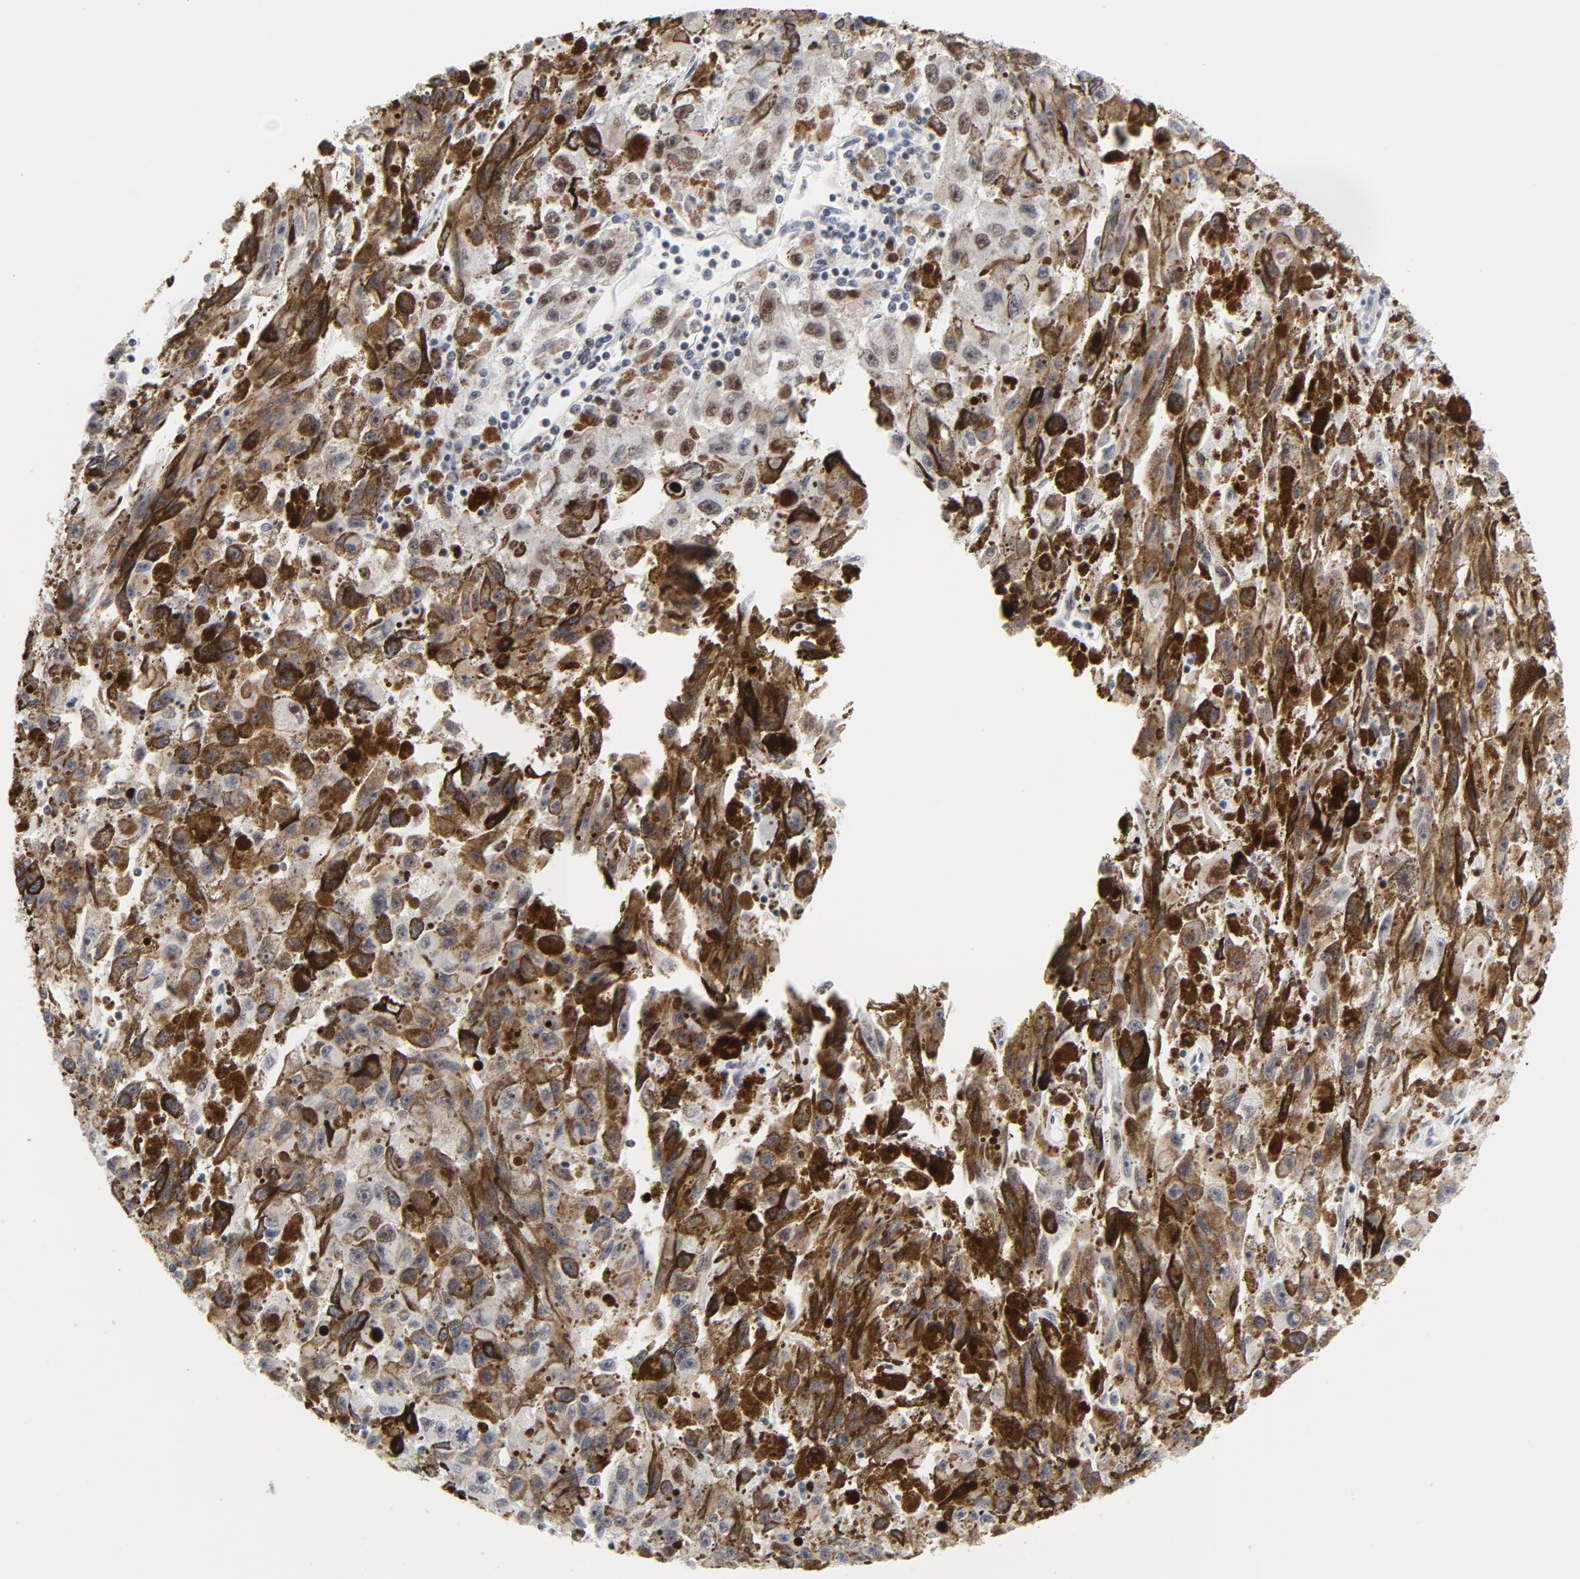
{"staining": {"intensity": "moderate", "quantity": "25%-75%", "location": "nuclear"}, "tissue": "melanoma", "cell_type": "Tumor cells", "image_type": "cancer", "snomed": [{"axis": "morphology", "description": "Malignant melanoma, NOS"}, {"axis": "topography", "description": "Skin"}], "caption": "Protein expression analysis of human melanoma reveals moderate nuclear positivity in approximately 25%-75% of tumor cells.", "gene": "RFC4", "patient": {"sex": "female", "age": 104}}